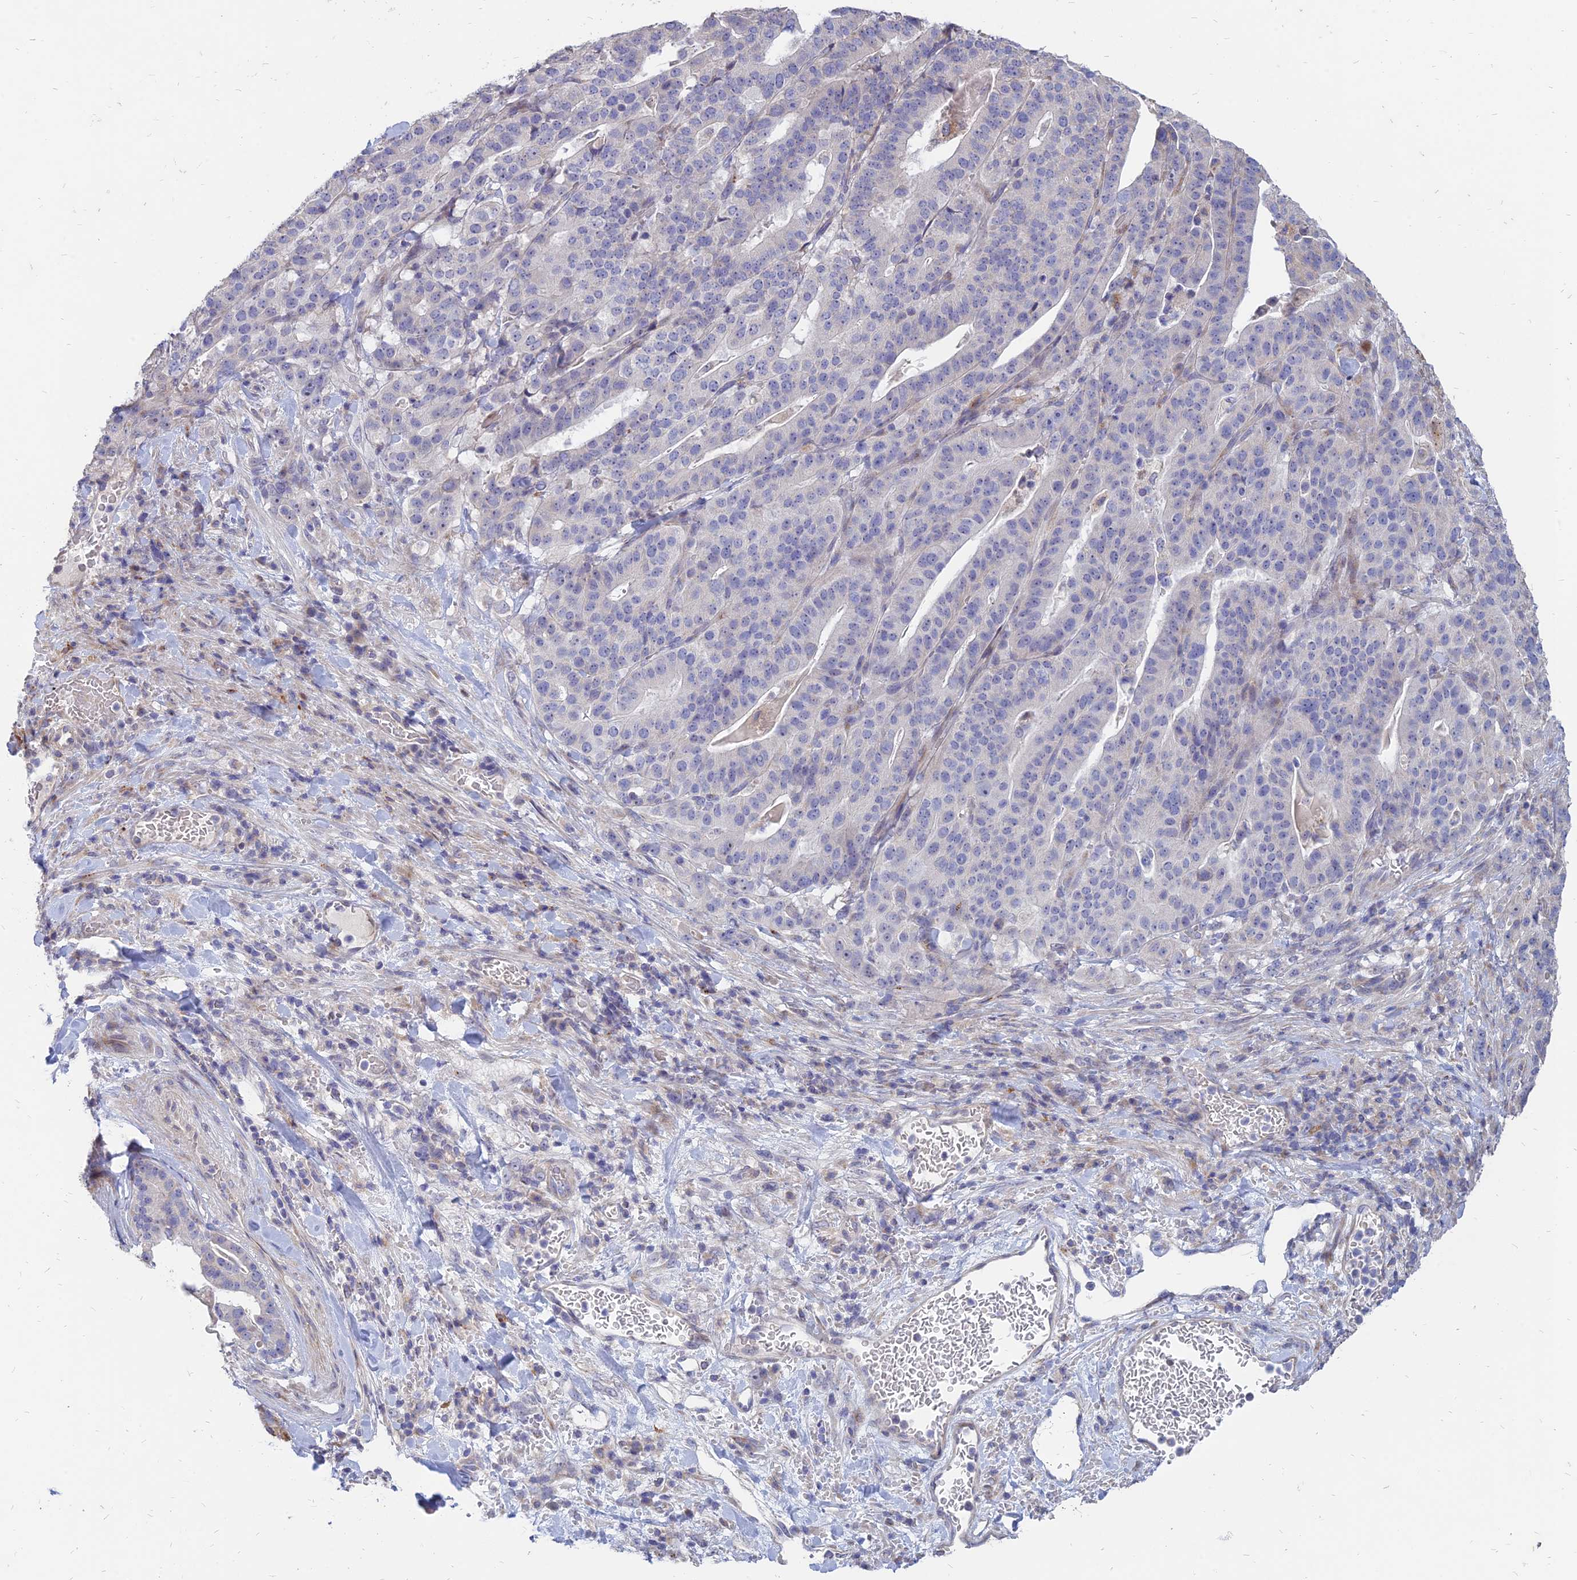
{"staining": {"intensity": "negative", "quantity": "none", "location": "none"}, "tissue": "stomach cancer", "cell_type": "Tumor cells", "image_type": "cancer", "snomed": [{"axis": "morphology", "description": "Adenocarcinoma, NOS"}, {"axis": "topography", "description": "Stomach"}], "caption": "Micrograph shows no significant protein expression in tumor cells of stomach cancer.", "gene": "ST3GAL6", "patient": {"sex": "male", "age": 48}}